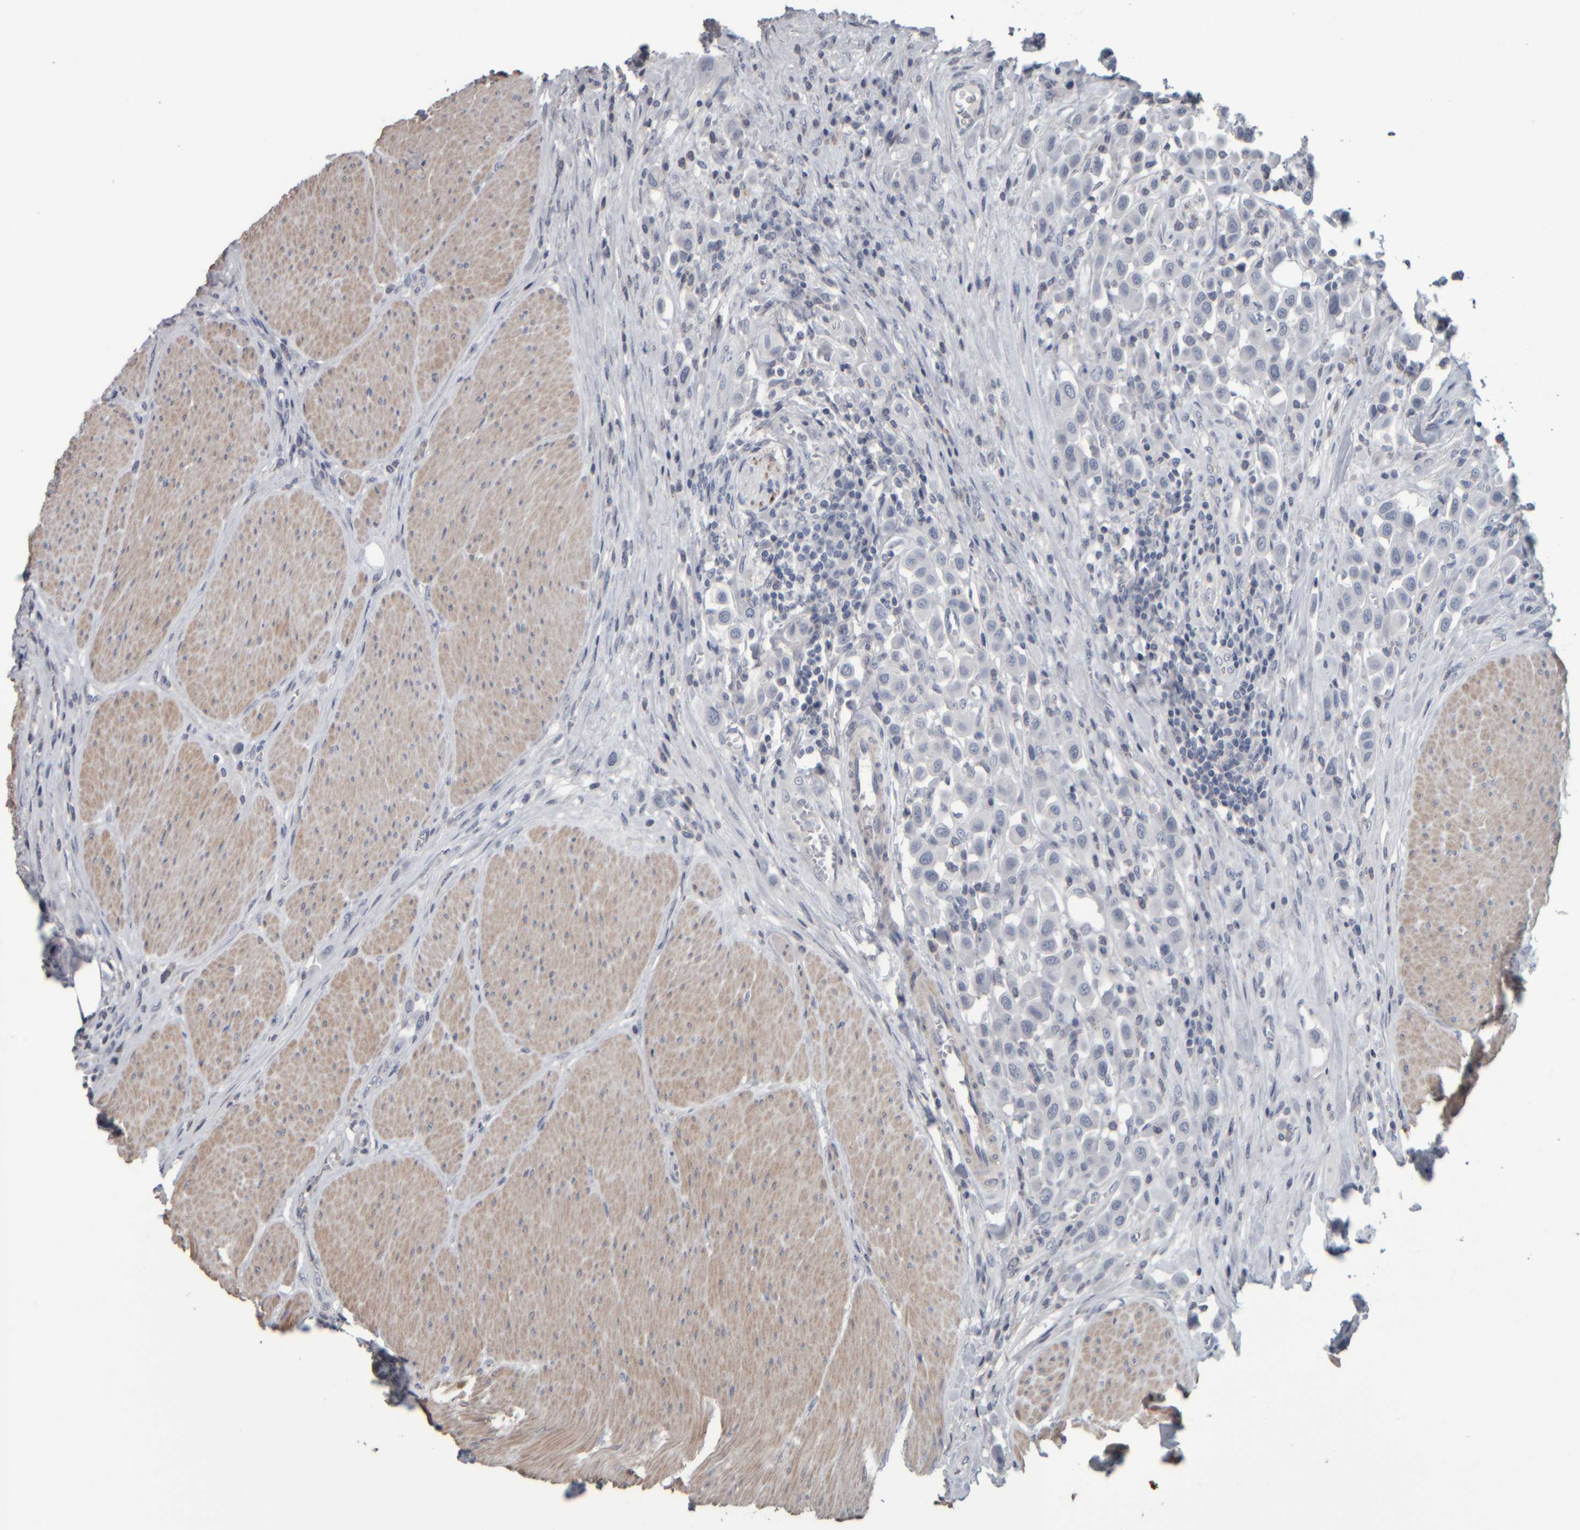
{"staining": {"intensity": "negative", "quantity": "none", "location": "none"}, "tissue": "urothelial cancer", "cell_type": "Tumor cells", "image_type": "cancer", "snomed": [{"axis": "morphology", "description": "Urothelial carcinoma, High grade"}, {"axis": "topography", "description": "Urinary bladder"}], "caption": "IHC micrograph of high-grade urothelial carcinoma stained for a protein (brown), which displays no positivity in tumor cells.", "gene": "CAVIN4", "patient": {"sex": "male", "age": 50}}